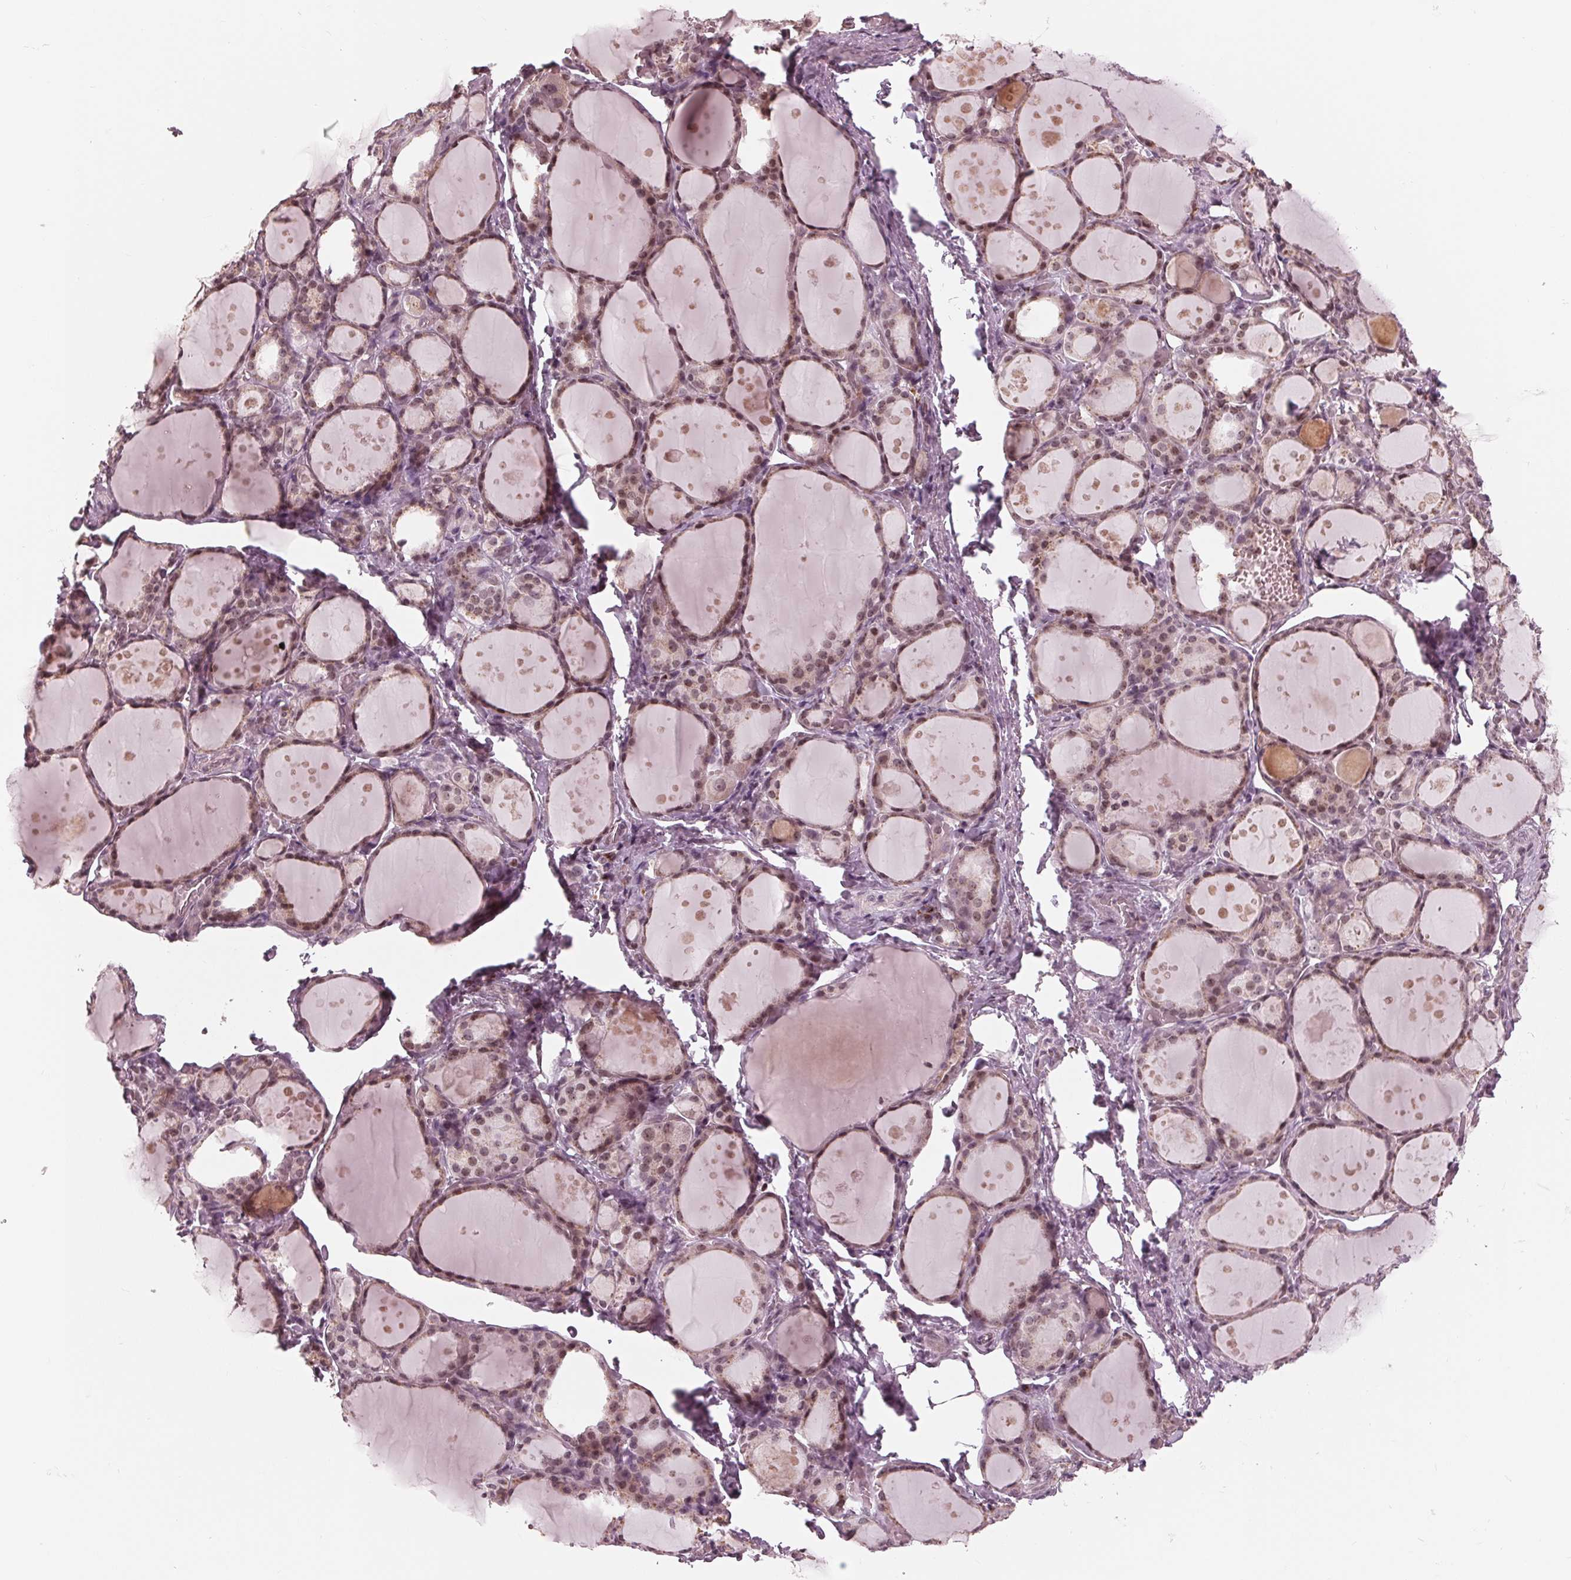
{"staining": {"intensity": "moderate", "quantity": ">75%", "location": "nuclear"}, "tissue": "thyroid gland", "cell_type": "Glandular cells", "image_type": "normal", "snomed": [{"axis": "morphology", "description": "Normal tissue, NOS"}, {"axis": "topography", "description": "Thyroid gland"}], "caption": "A histopathology image of thyroid gland stained for a protein displays moderate nuclear brown staining in glandular cells.", "gene": "SLX4", "patient": {"sex": "male", "age": 68}}